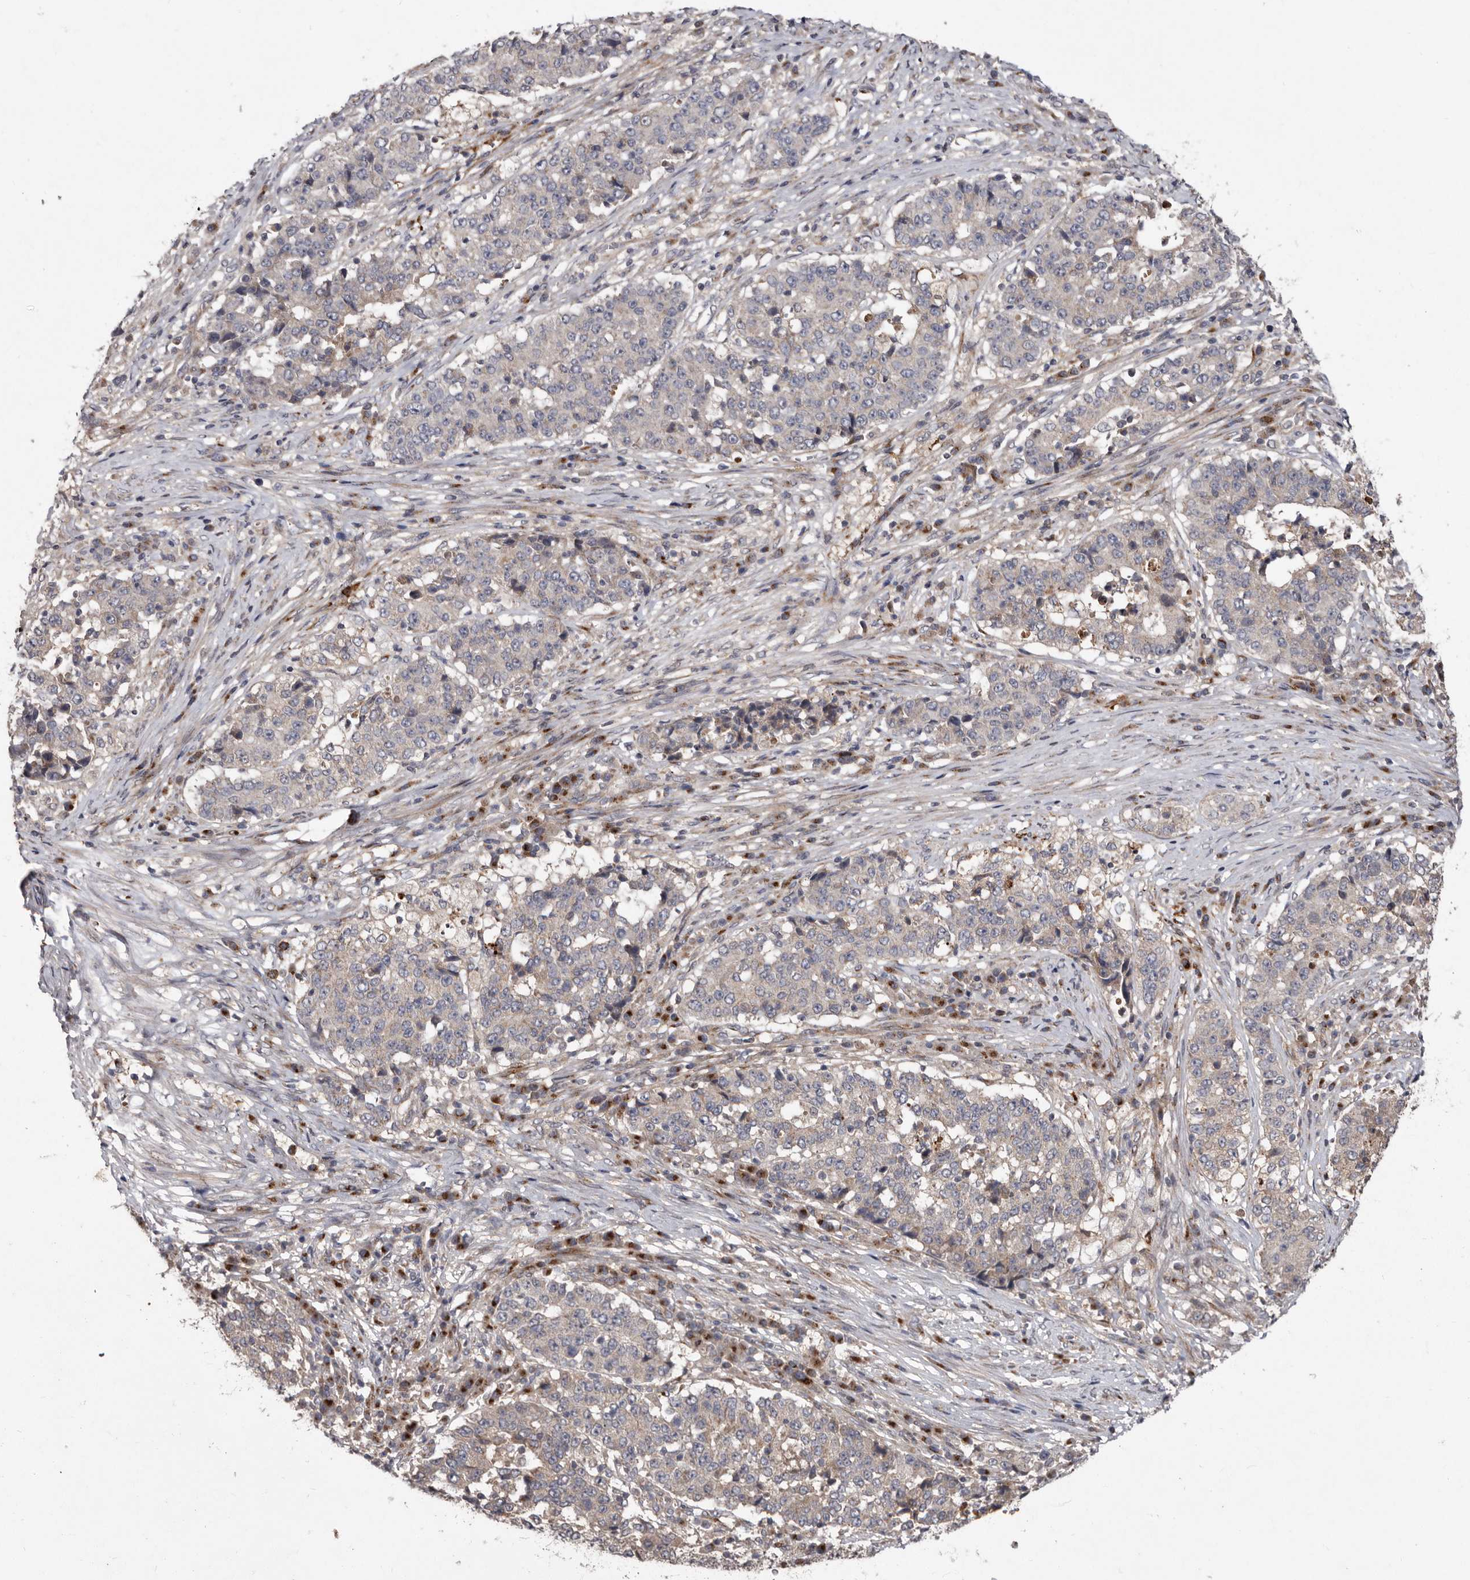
{"staining": {"intensity": "negative", "quantity": "none", "location": "none"}, "tissue": "stomach cancer", "cell_type": "Tumor cells", "image_type": "cancer", "snomed": [{"axis": "morphology", "description": "Adenocarcinoma, NOS"}, {"axis": "topography", "description": "Stomach"}], "caption": "Immunohistochemistry (IHC) histopathology image of neoplastic tissue: human adenocarcinoma (stomach) stained with DAB reveals no significant protein staining in tumor cells. (Stains: DAB (3,3'-diaminobenzidine) immunohistochemistry with hematoxylin counter stain, Microscopy: brightfield microscopy at high magnification).", "gene": "FLAD1", "patient": {"sex": "male", "age": 59}}